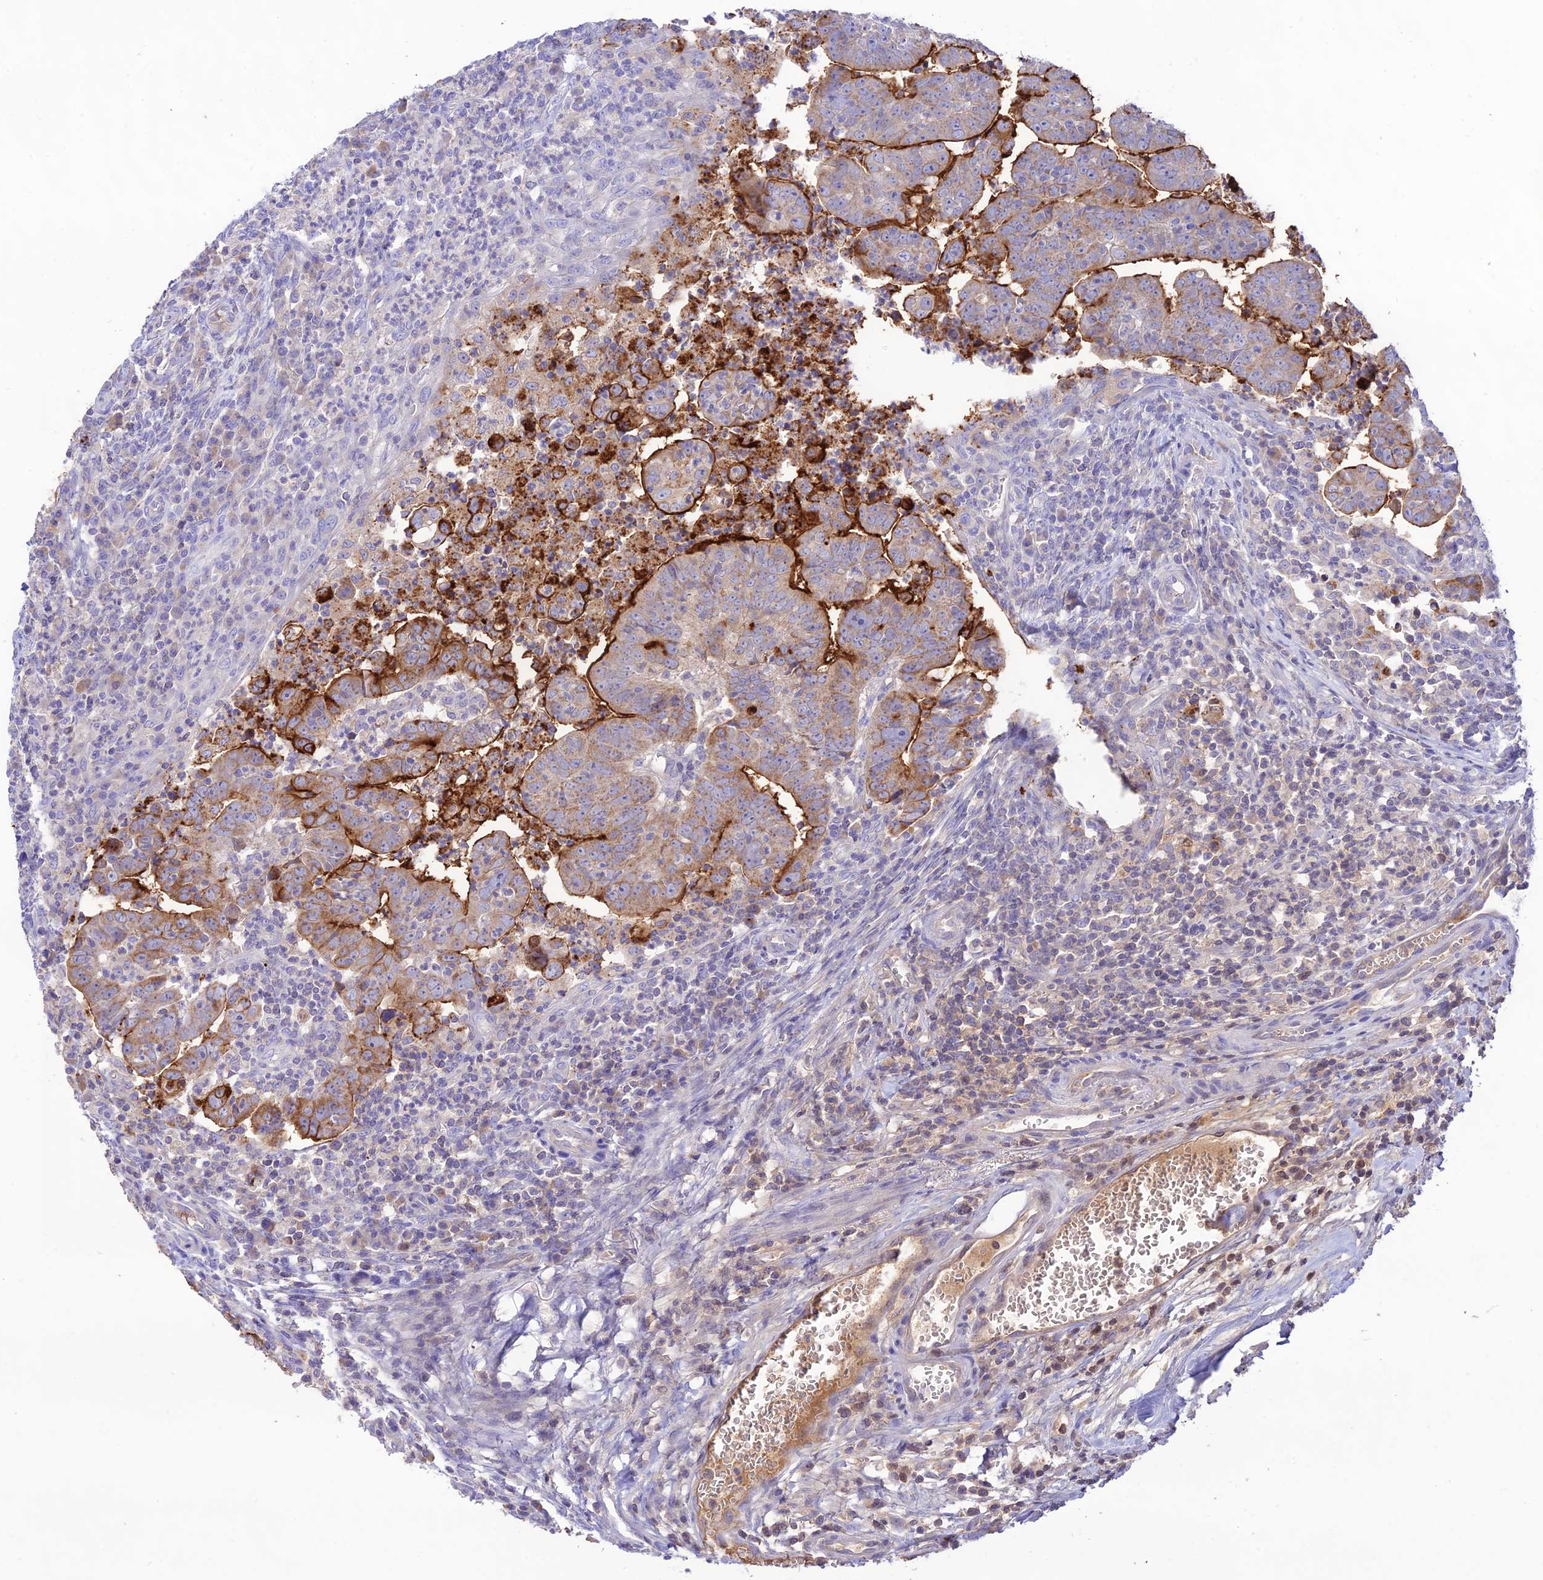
{"staining": {"intensity": "moderate", "quantity": "25%-75%", "location": "cytoplasmic/membranous"}, "tissue": "colorectal cancer", "cell_type": "Tumor cells", "image_type": "cancer", "snomed": [{"axis": "morphology", "description": "Adenocarcinoma, NOS"}, {"axis": "topography", "description": "Rectum"}], "caption": "Immunohistochemistry (DAB) staining of human colorectal adenocarcinoma shows moderate cytoplasmic/membranous protein positivity in approximately 25%-75% of tumor cells. (Brightfield microscopy of DAB IHC at high magnification).", "gene": "NLRP9", "patient": {"sex": "male", "age": 69}}